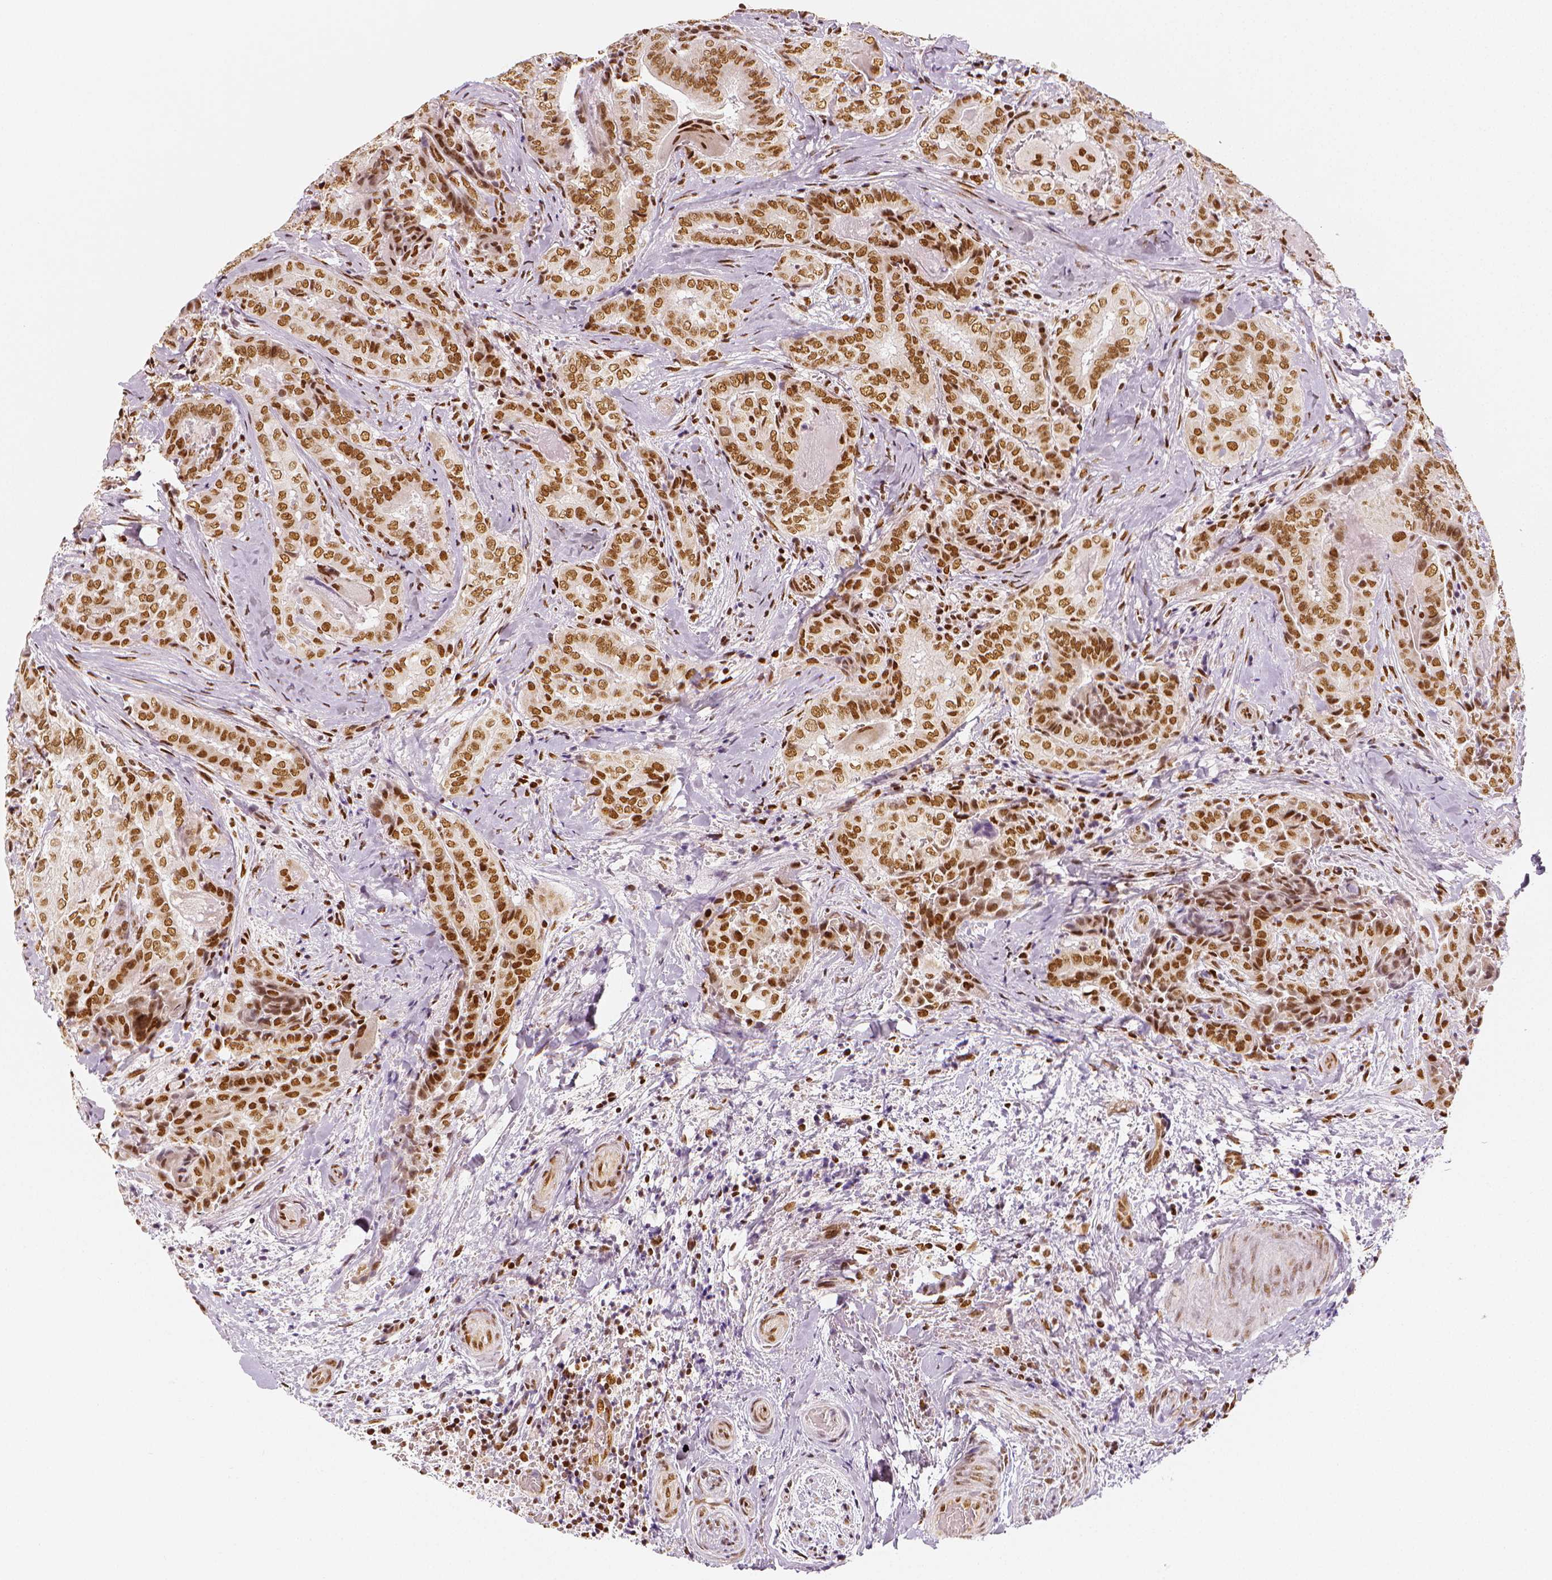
{"staining": {"intensity": "moderate", "quantity": ">75%", "location": "nuclear"}, "tissue": "thyroid cancer", "cell_type": "Tumor cells", "image_type": "cancer", "snomed": [{"axis": "morphology", "description": "Papillary adenocarcinoma, NOS"}, {"axis": "topography", "description": "Thyroid gland"}], "caption": "Brown immunohistochemical staining in thyroid cancer (papillary adenocarcinoma) shows moderate nuclear staining in approximately >75% of tumor cells.", "gene": "KDM5B", "patient": {"sex": "female", "age": 61}}